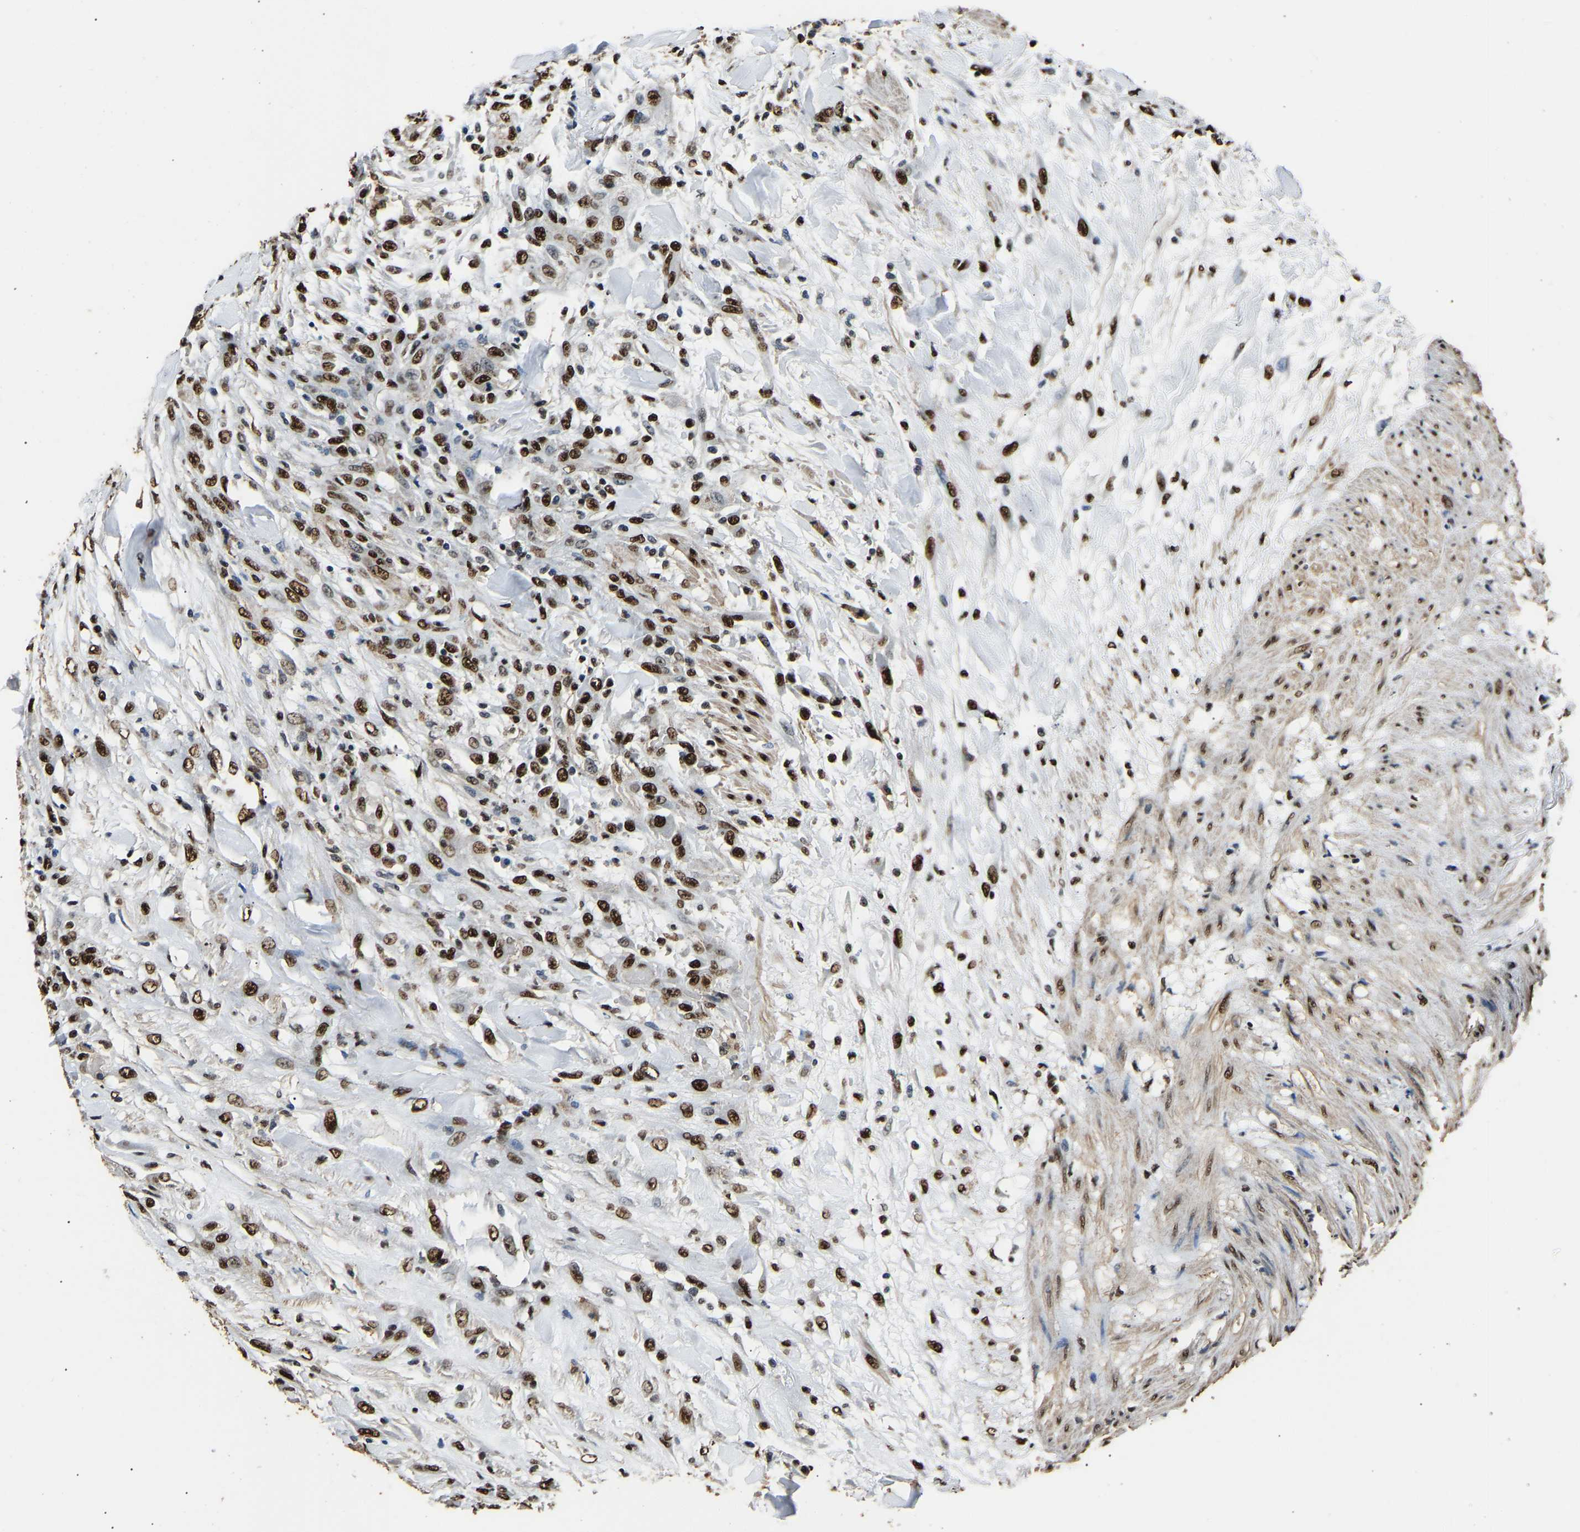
{"staining": {"intensity": "strong", "quantity": ">75%", "location": "nuclear"}, "tissue": "testis cancer", "cell_type": "Tumor cells", "image_type": "cancer", "snomed": [{"axis": "morphology", "description": "Seminoma, NOS"}, {"axis": "topography", "description": "Testis"}], "caption": "Immunohistochemistry micrograph of neoplastic tissue: human testis cancer stained using immunohistochemistry displays high levels of strong protein expression localized specifically in the nuclear of tumor cells, appearing as a nuclear brown color.", "gene": "SAFB", "patient": {"sex": "male", "age": 59}}